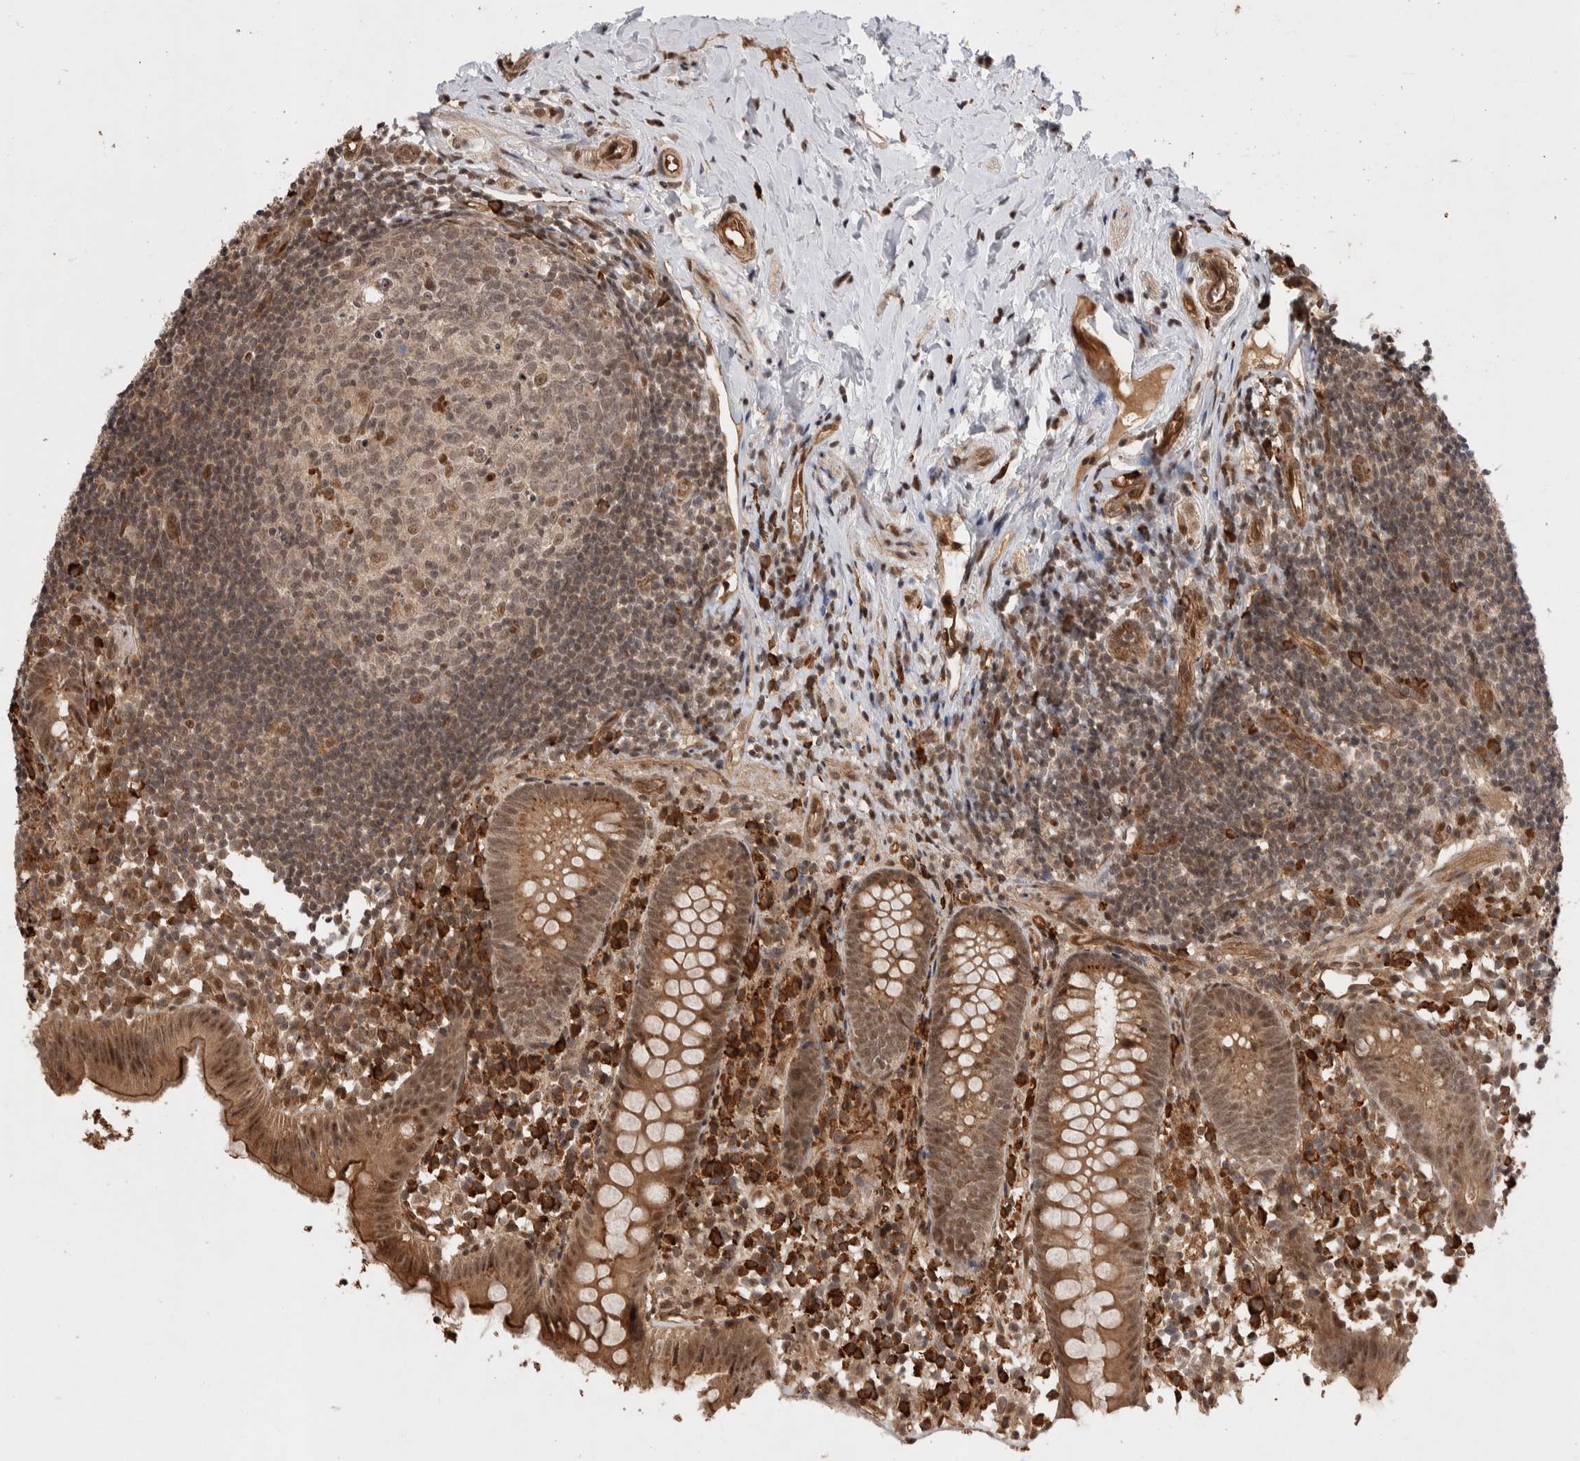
{"staining": {"intensity": "moderate", "quantity": ">75%", "location": "cytoplasmic/membranous,nuclear"}, "tissue": "appendix", "cell_type": "Glandular cells", "image_type": "normal", "snomed": [{"axis": "morphology", "description": "Normal tissue, NOS"}, {"axis": "topography", "description": "Appendix"}], "caption": "The image demonstrates immunohistochemical staining of benign appendix. There is moderate cytoplasmic/membranous,nuclear staining is appreciated in approximately >75% of glandular cells.", "gene": "TOR1B", "patient": {"sex": "female", "age": 20}}